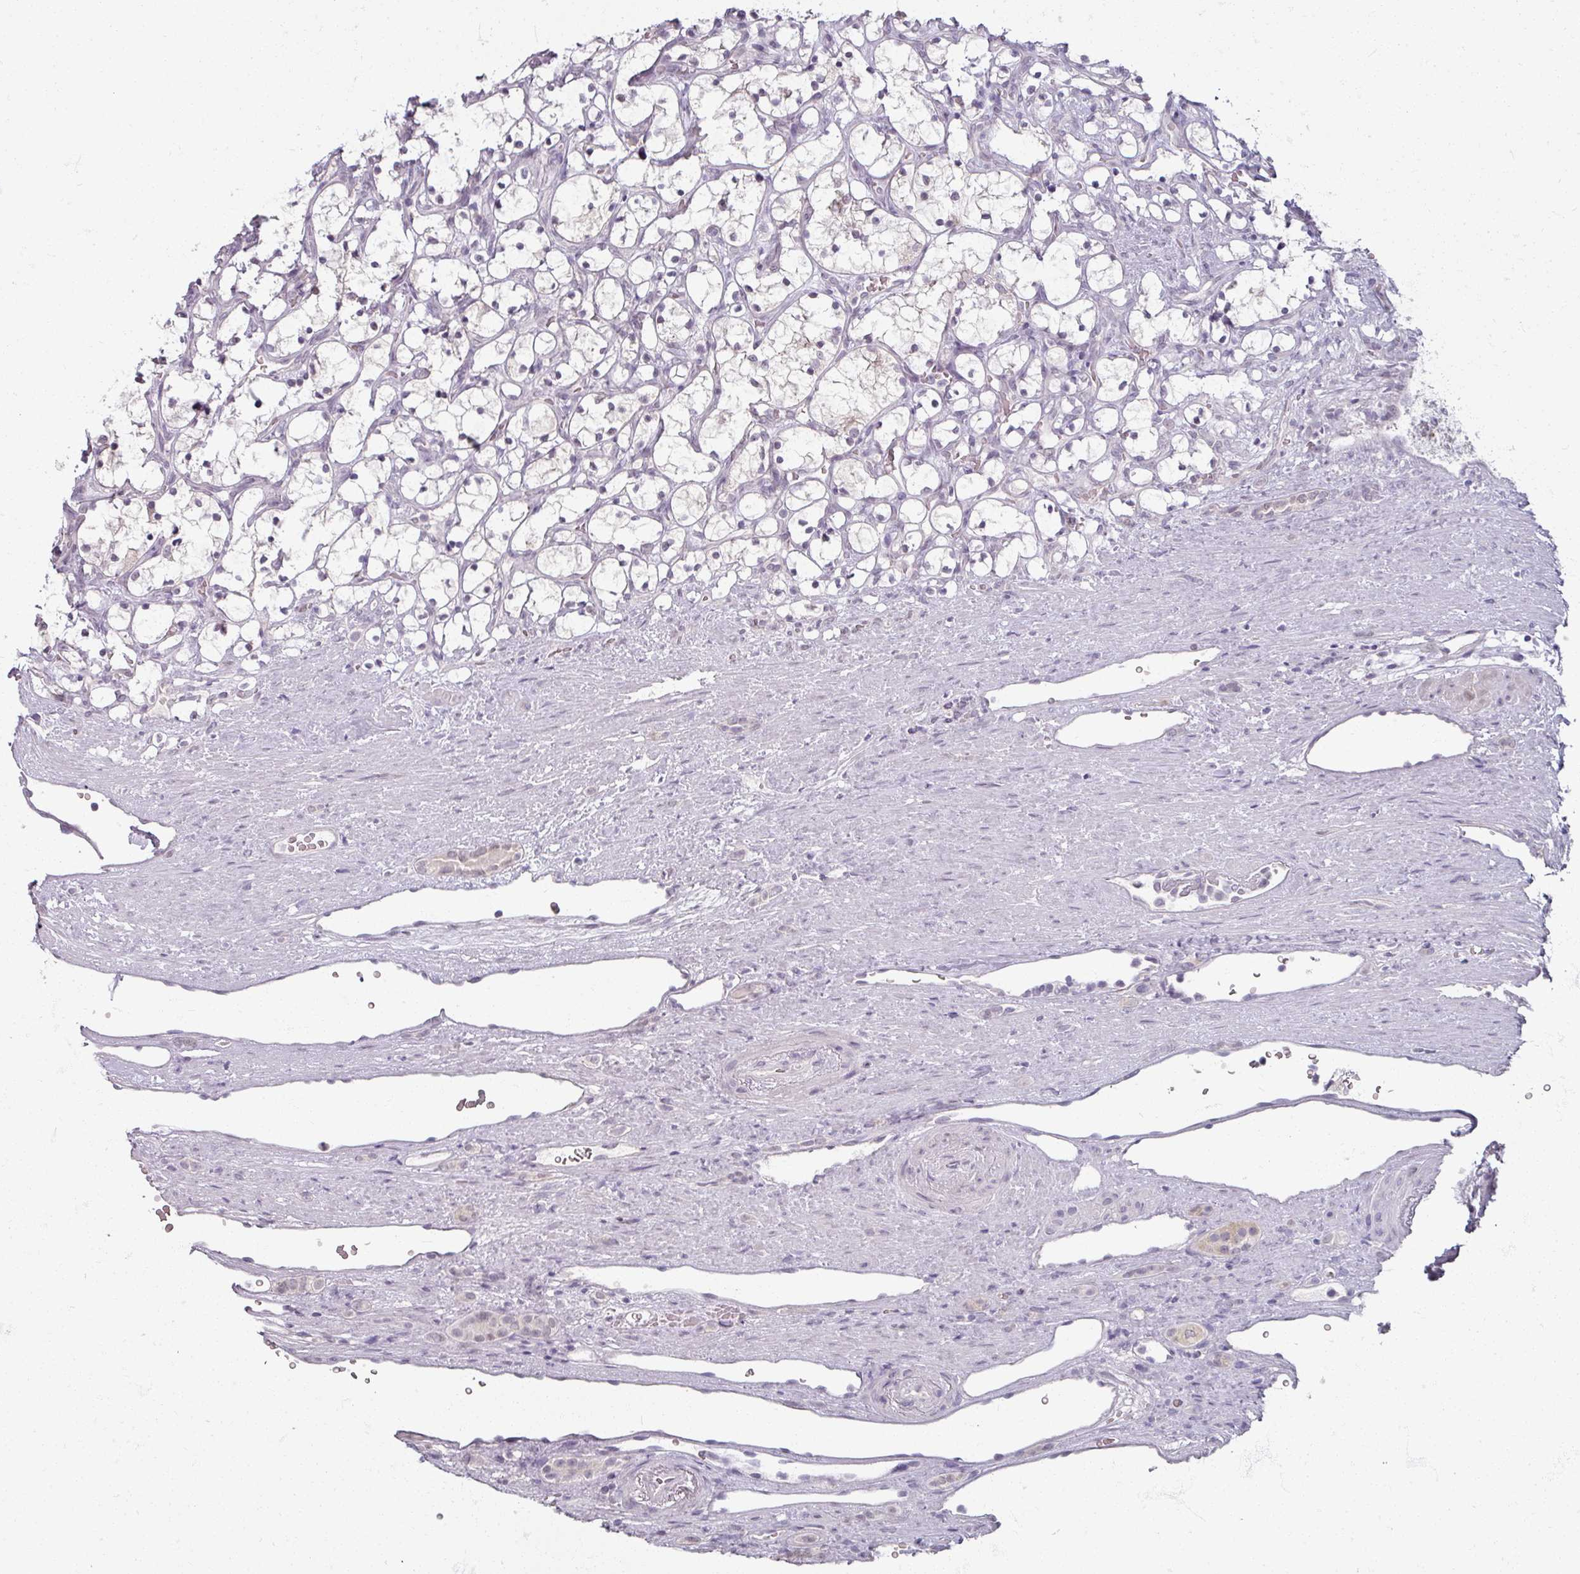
{"staining": {"intensity": "negative", "quantity": "none", "location": "none"}, "tissue": "renal cancer", "cell_type": "Tumor cells", "image_type": "cancer", "snomed": [{"axis": "morphology", "description": "Adenocarcinoma, NOS"}, {"axis": "topography", "description": "Kidney"}], "caption": "Tumor cells show no significant protein expression in adenocarcinoma (renal). The staining is performed using DAB brown chromogen with nuclei counter-stained in using hematoxylin.", "gene": "SOX11", "patient": {"sex": "female", "age": 69}}